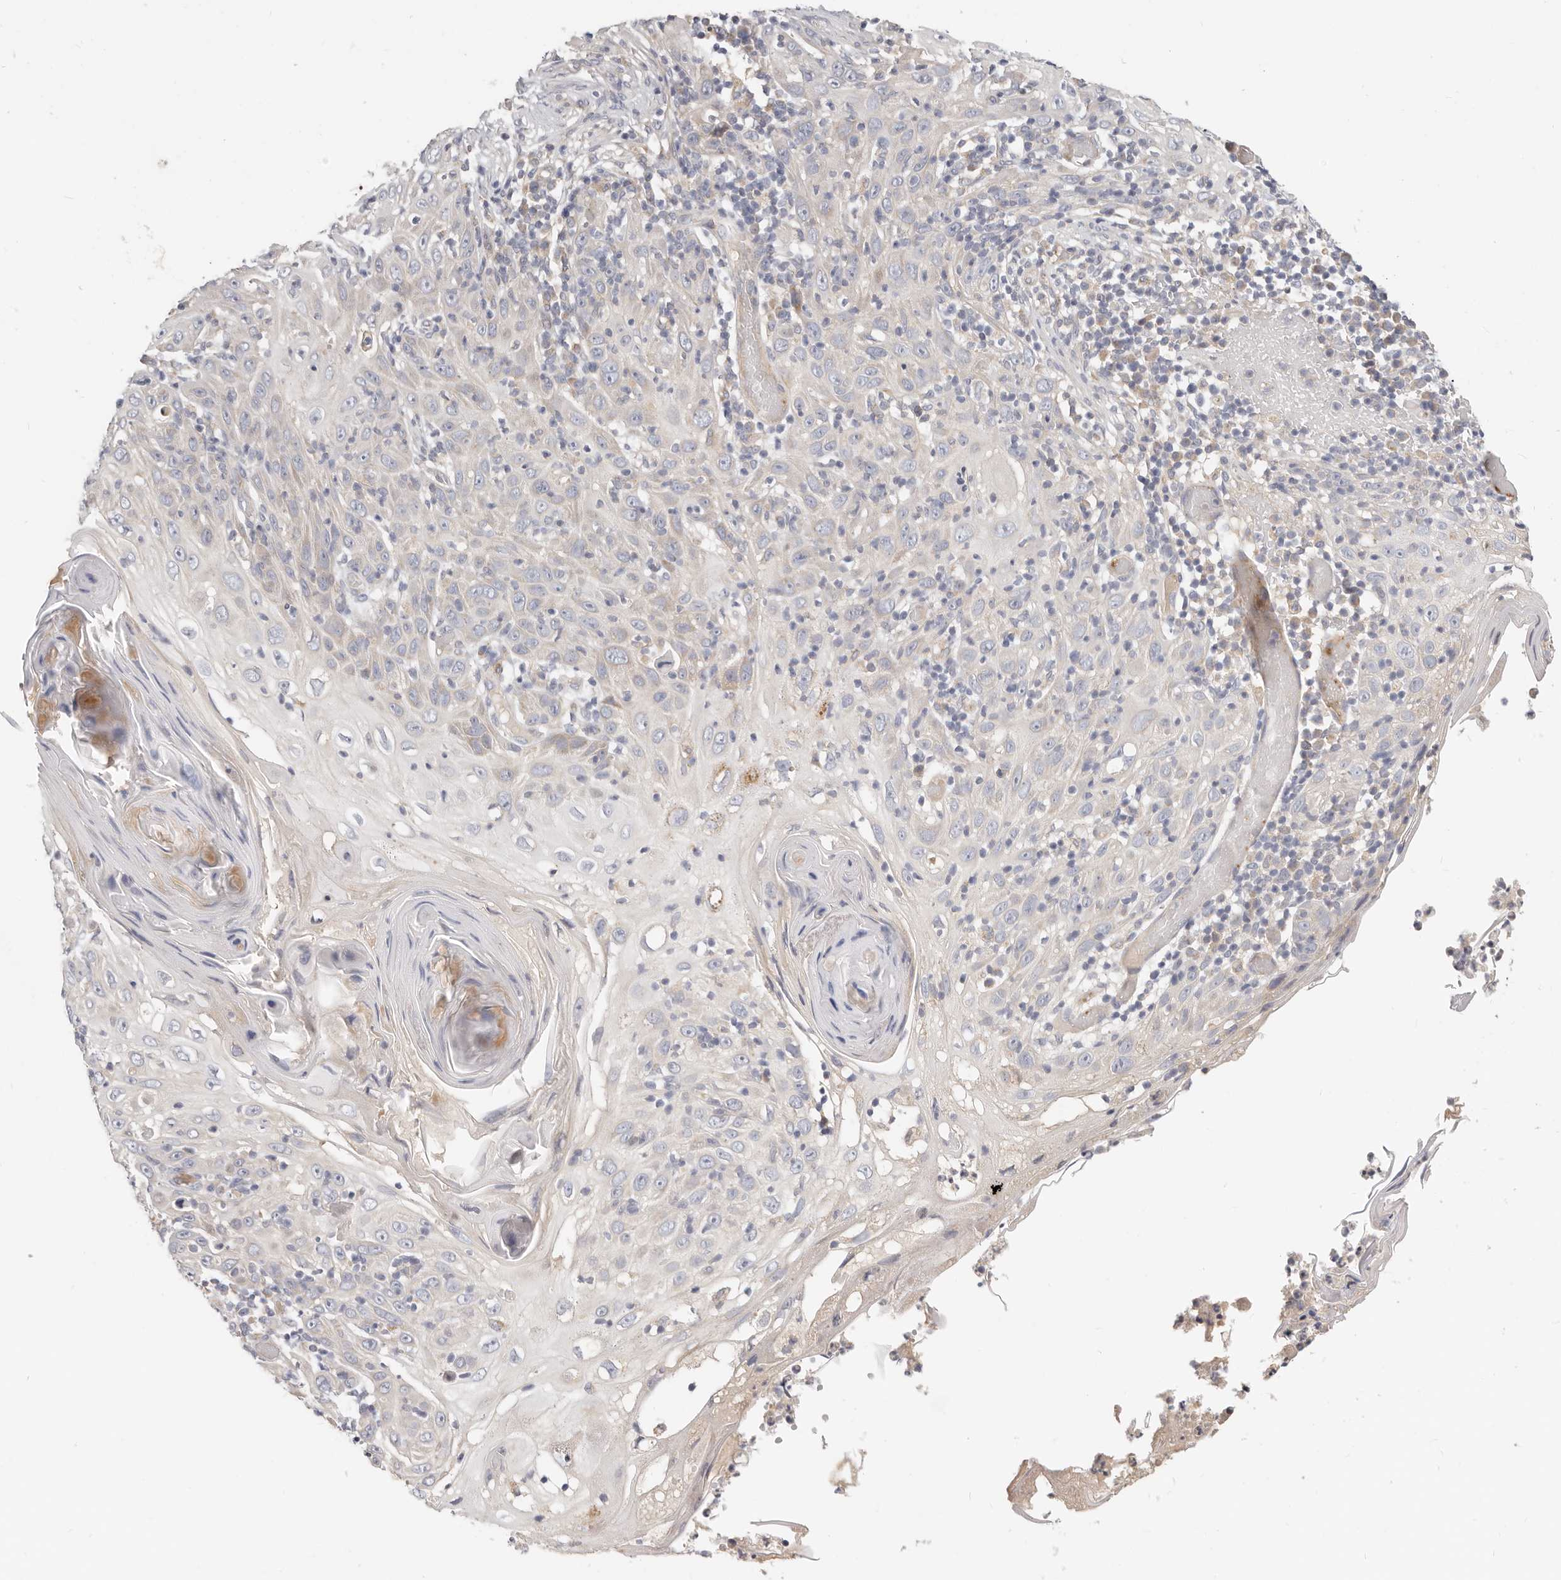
{"staining": {"intensity": "negative", "quantity": "none", "location": "none"}, "tissue": "skin cancer", "cell_type": "Tumor cells", "image_type": "cancer", "snomed": [{"axis": "morphology", "description": "Squamous cell carcinoma, NOS"}, {"axis": "topography", "description": "Skin"}], "caption": "This histopathology image is of skin cancer stained with immunohistochemistry to label a protein in brown with the nuclei are counter-stained blue. There is no expression in tumor cells.", "gene": "TFB2M", "patient": {"sex": "female", "age": 88}}